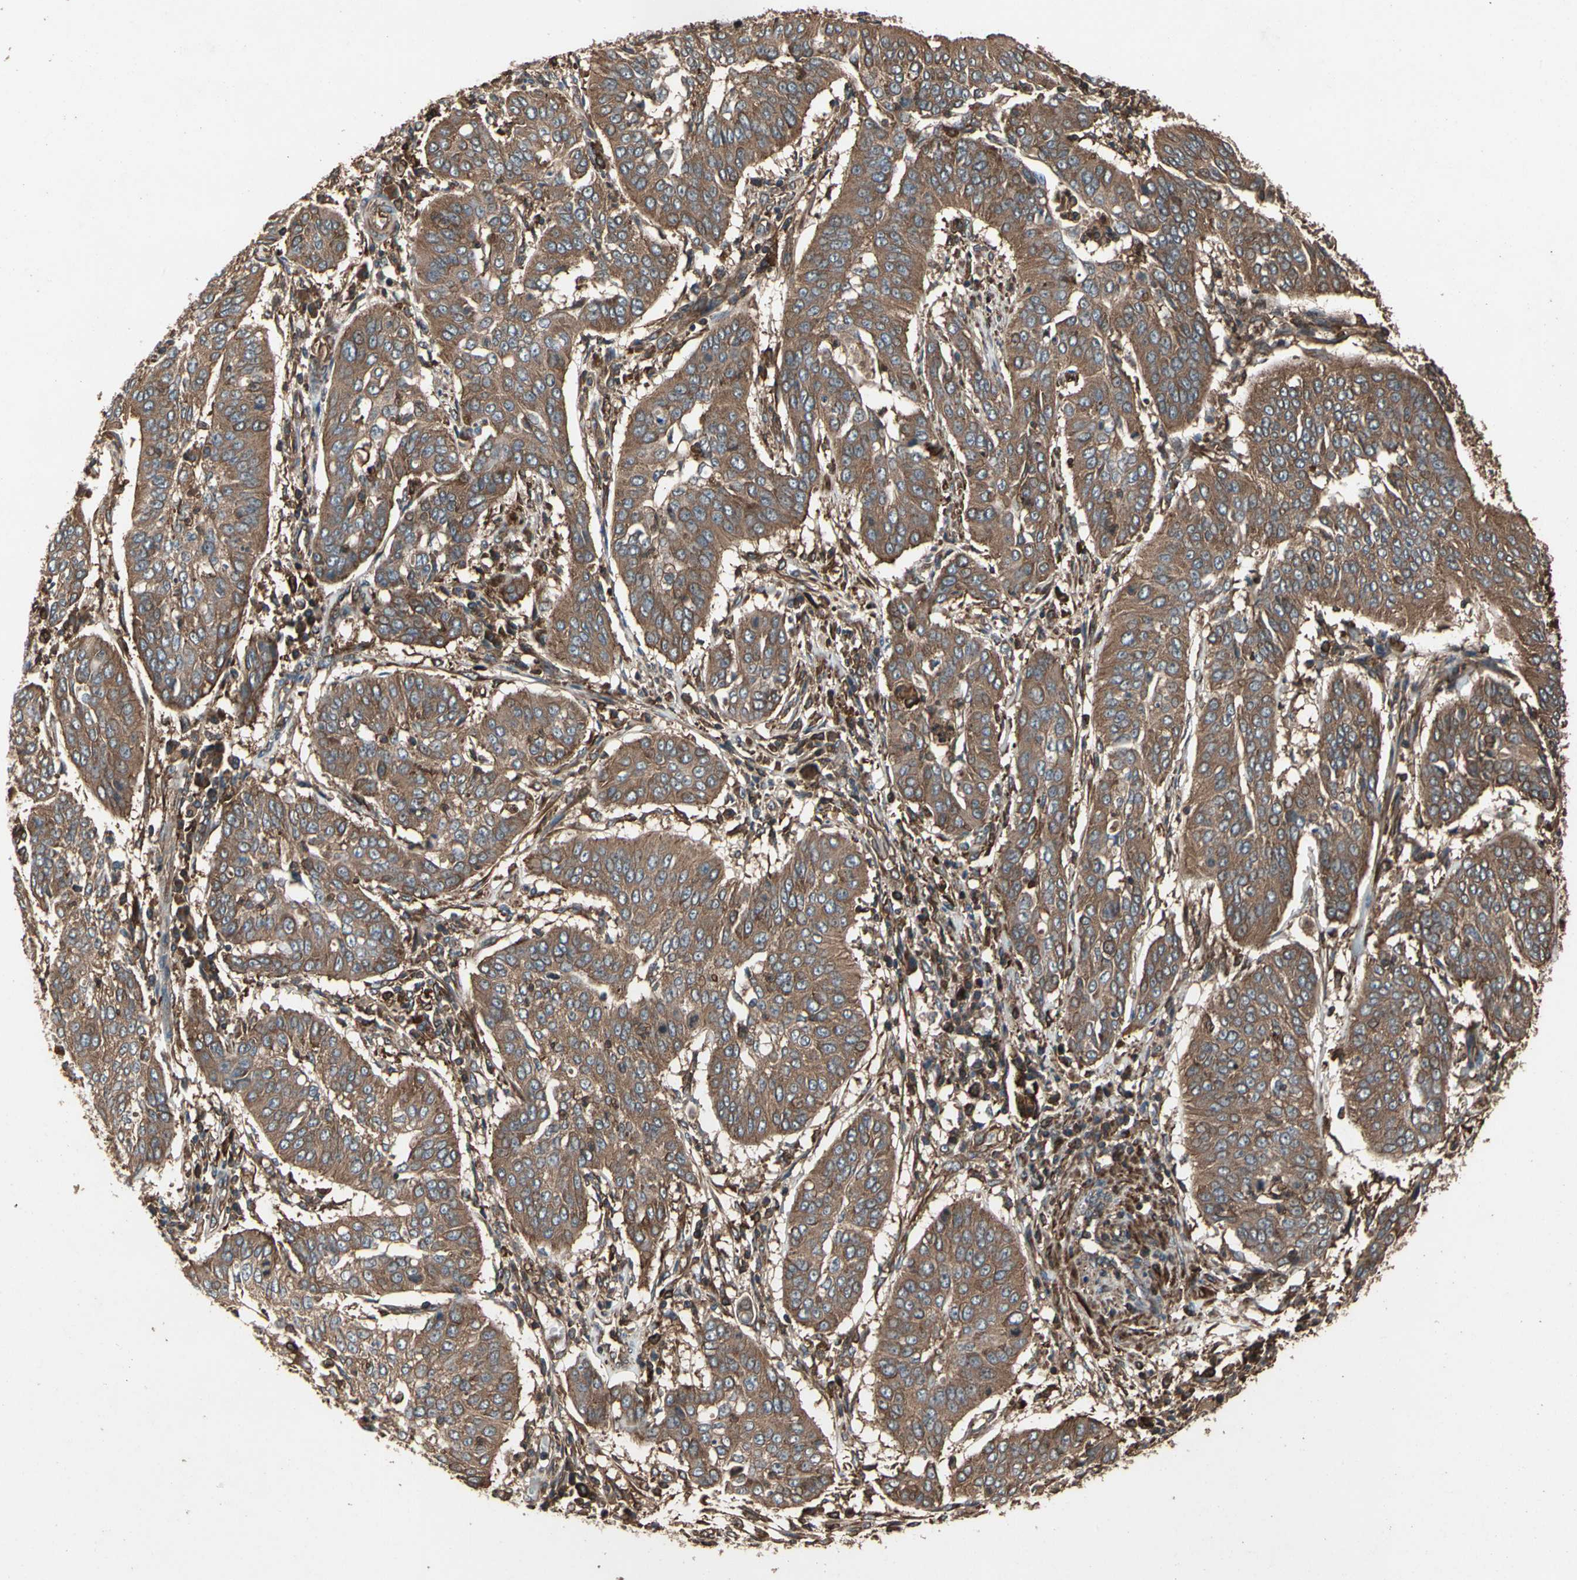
{"staining": {"intensity": "moderate", "quantity": ">75%", "location": "cytoplasmic/membranous"}, "tissue": "cervical cancer", "cell_type": "Tumor cells", "image_type": "cancer", "snomed": [{"axis": "morphology", "description": "Normal tissue, NOS"}, {"axis": "morphology", "description": "Squamous cell carcinoma, NOS"}, {"axis": "topography", "description": "Cervix"}], "caption": "Protein analysis of cervical cancer tissue demonstrates moderate cytoplasmic/membranous positivity in approximately >75% of tumor cells.", "gene": "AGBL2", "patient": {"sex": "female", "age": 39}}